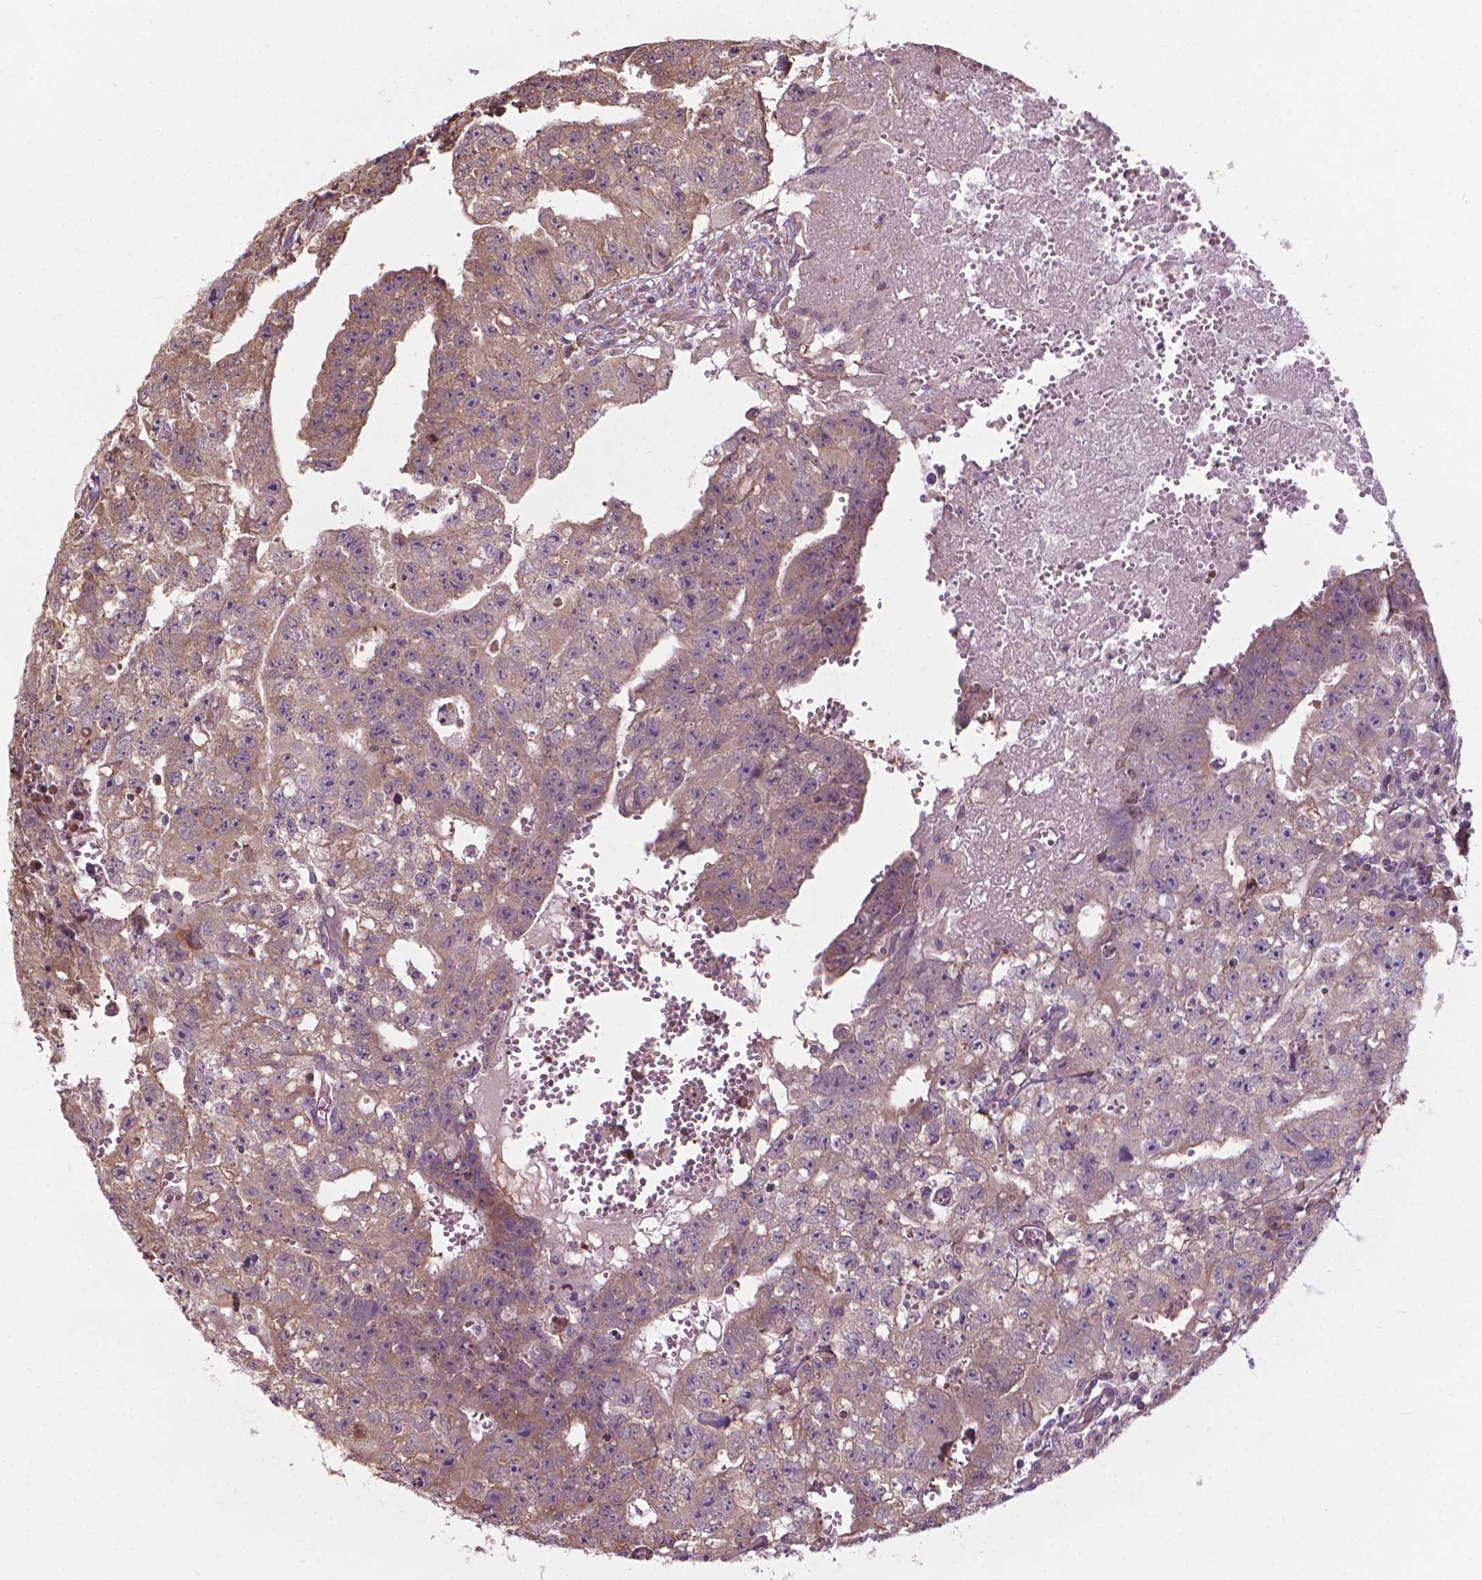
{"staining": {"intensity": "moderate", "quantity": ">75%", "location": "cytoplasmic/membranous"}, "tissue": "testis cancer", "cell_type": "Tumor cells", "image_type": "cancer", "snomed": [{"axis": "morphology", "description": "Carcinoma, Embryonal, NOS"}, {"axis": "morphology", "description": "Teratoma, malignant, NOS"}, {"axis": "topography", "description": "Testis"}], "caption": "Brown immunohistochemical staining in human testis cancer (embryonal carcinoma) demonstrates moderate cytoplasmic/membranous expression in about >75% of tumor cells.", "gene": "NUDT1", "patient": {"sex": "male", "age": 24}}